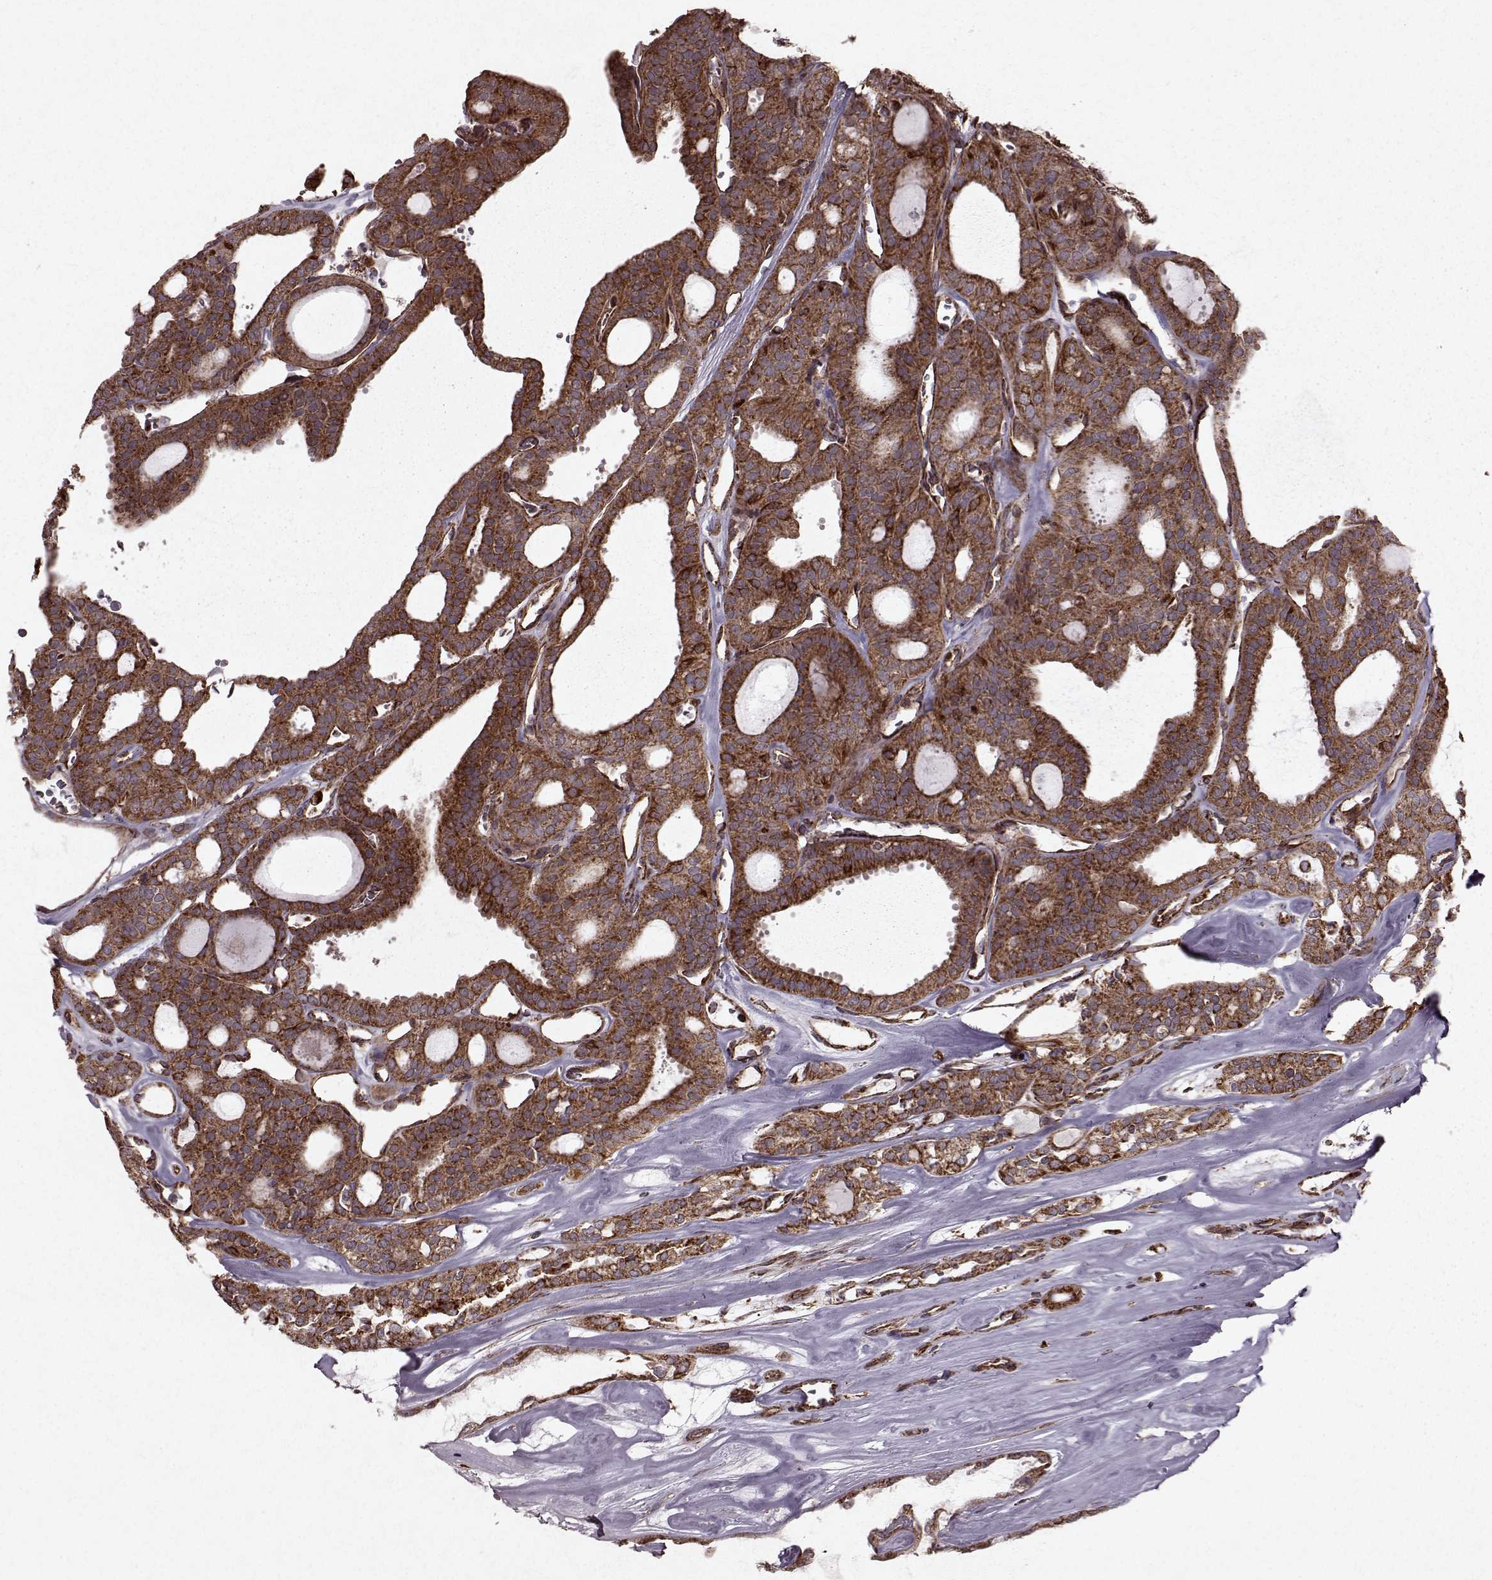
{"staining": {"intensity": "moderate", "quantity": ">75%", "location": "cytoplasmic/membranous"}, "tissue": "thyroid cancer", "cell_type": "Tumor cells", "image_type": "cancer", "snomed": [{"axis": "morphology", "description": "Follicular adenoma carcinoma, NOS"}, {"axis": "topography", "description": "Thyroid gland"}], "caption": "Follicular adenoma carcinoma (thyroid) stained with a brown dye demonstrates moderate cytoplasmic/membranous positive staining in about >75% of tumor cells.", "gene": "FXN", "patient": {"sex": "male", "age": 75}}